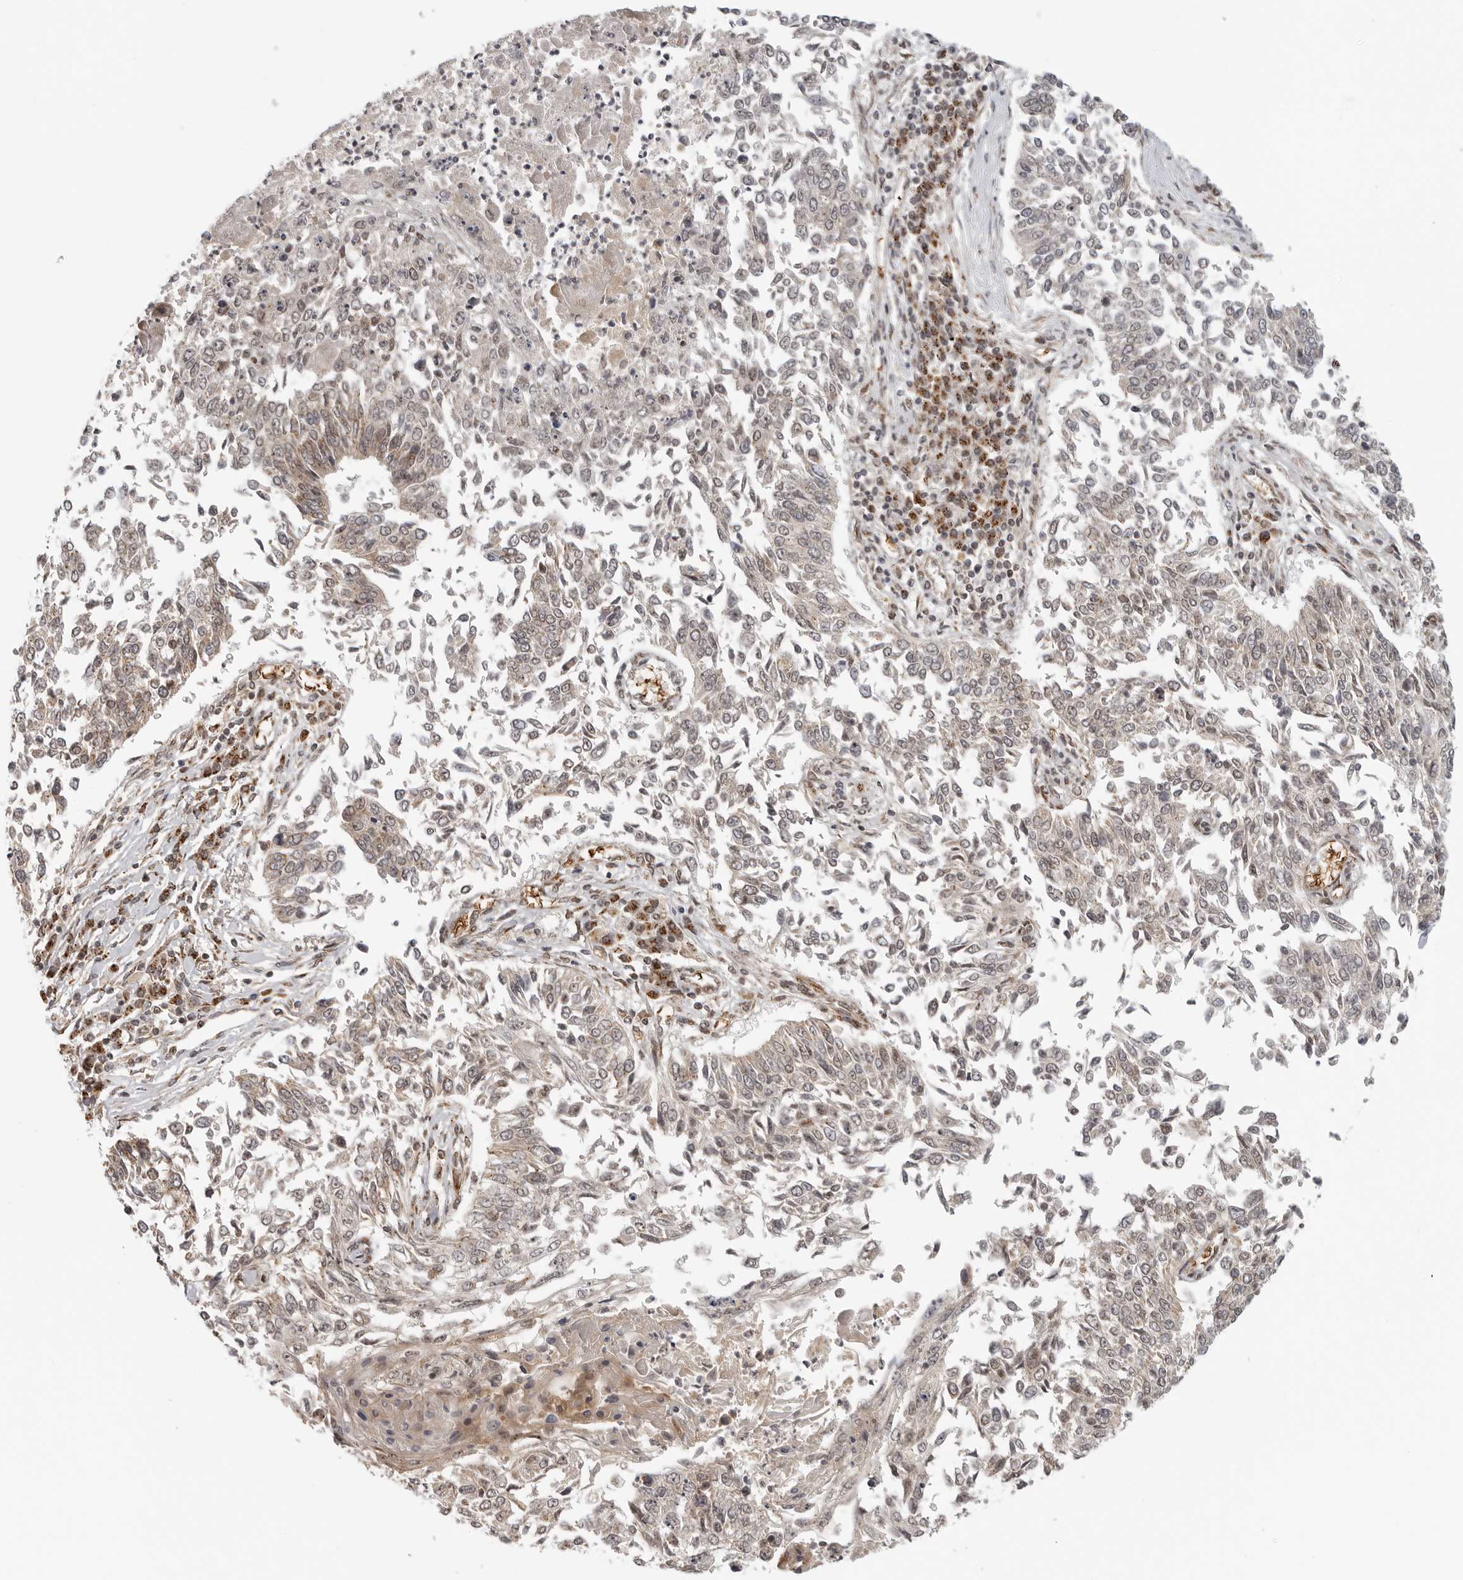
{"staining": {"intensity": "weak", "quantity": "25%-75%", "location": "cytoplasmic/membranous"}, "tissue": "lung cancer", "cell_type": "Tumor cells", "image_type": "cancer", "snomed": [{"axis": "morphology", "description": "Normal tissue, NOS"}, {"axis": "morphology", "description": "Squamous cell carcinoma, NOS"}, {"axis": "topography", "description": "Cartilage tissue"}, {"axis": "topography", "description": "Bronchus"}, {"axis": "topography", "description": "Lung"}, {"axis": "topography", "description": "Peripheral nerve tissue"}], "caption": "A micrograph of lung cancer (squamous cell carcinoma) stained for a protein exhibits weak cytoplasmic/membranous brown staining in tumor cells. (Brightfield microscopy of DAB IHC at high magnification).", "gene": "COPA", "patient": {"sex": "female", "age": 49}}